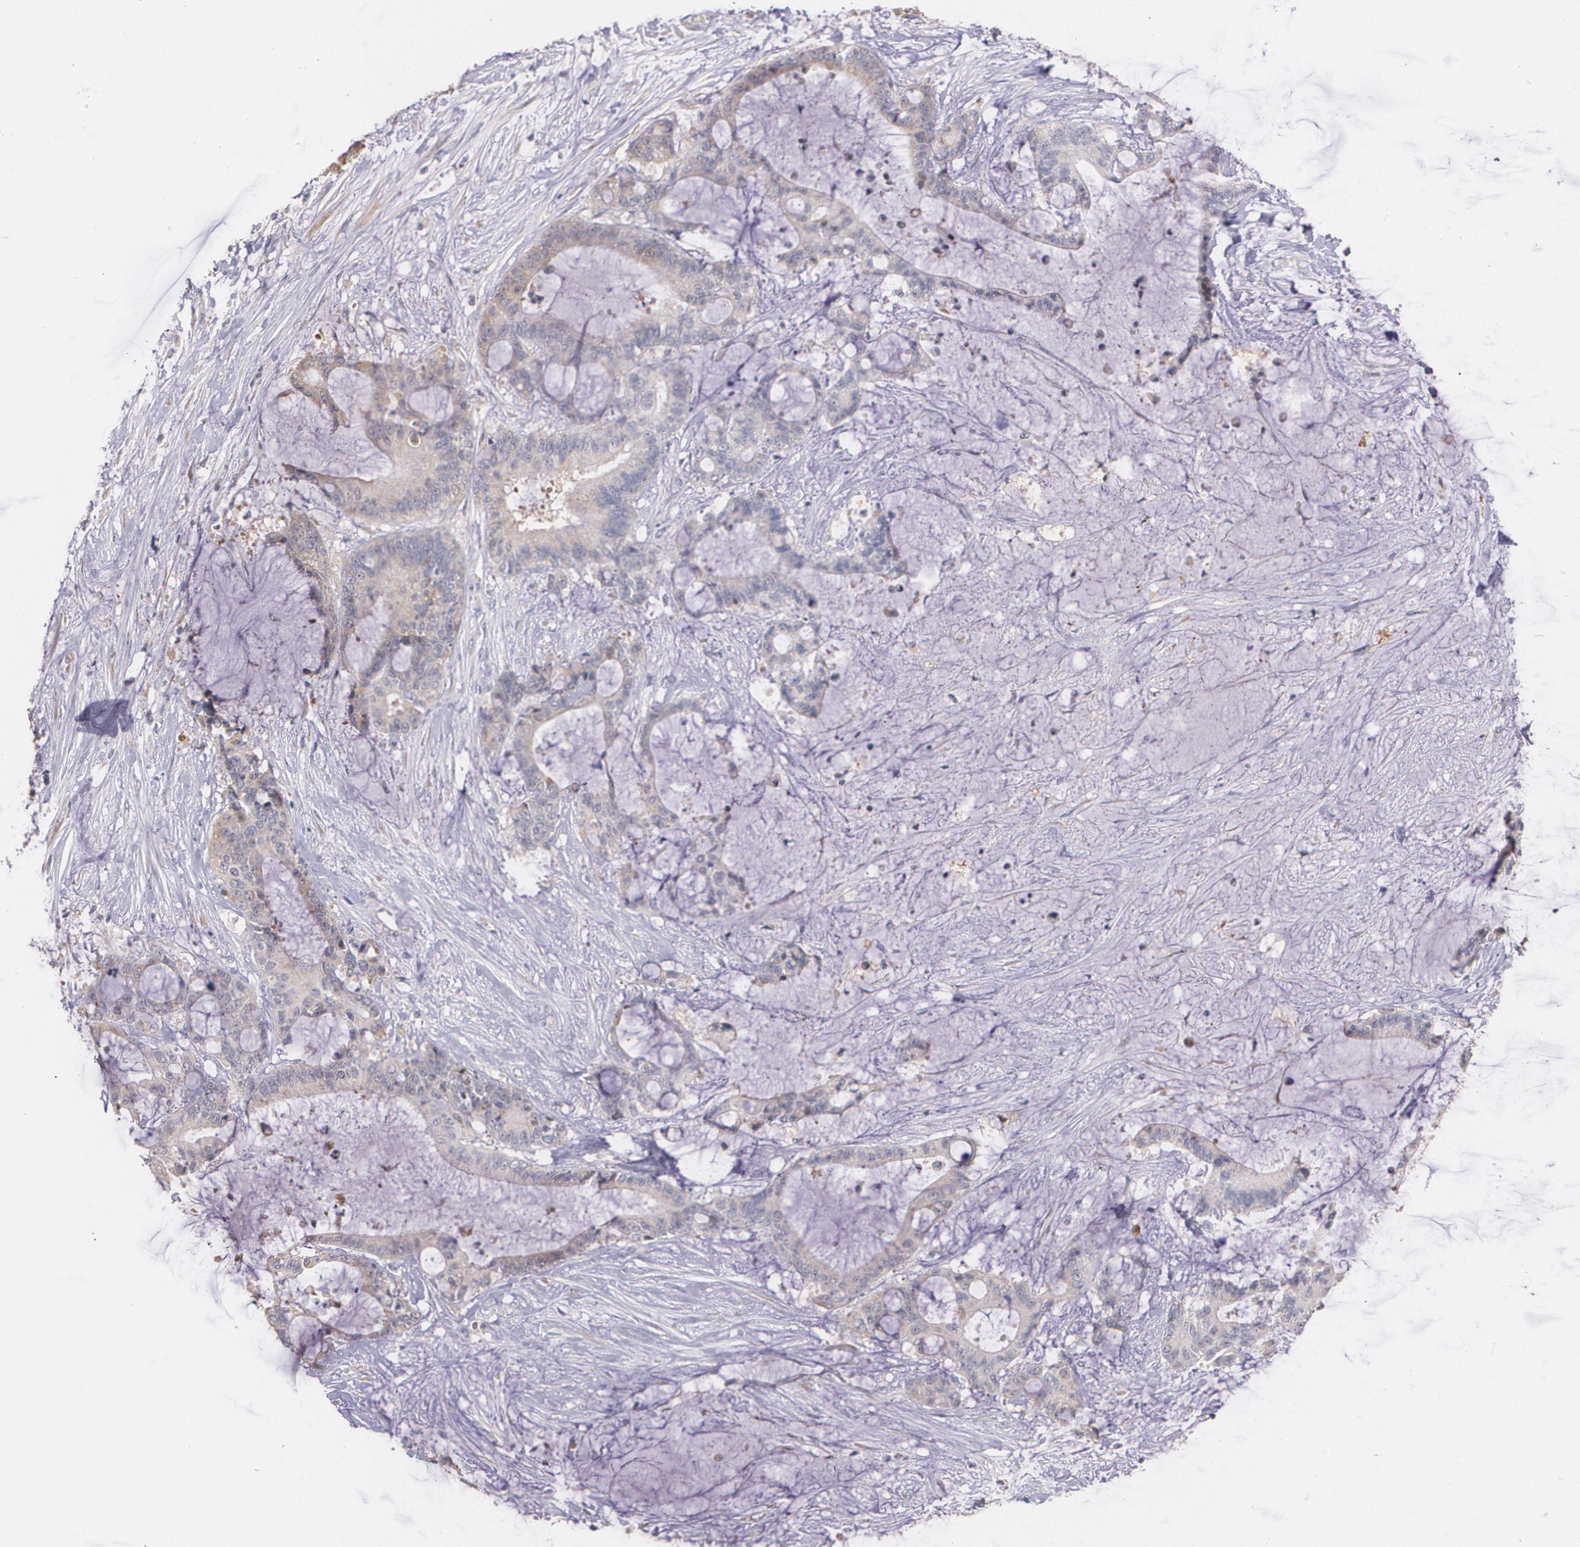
{"staining": {"intensity": "weak", "quantity": "25%-75%", "location": "cytoplasmic/membranous"}, "tissue": "liver cancer", "cell_type": "Tumor cells", "image_type": "cancer", "snomed": [{"axis": "morphology", "description": "Cholangiocarcinoma"}, {"axis": "topography", "description": "Liver"}], "caption": "Immunohistochemistry (DAB (3,3'-diaminobenzidine)) staining of human liver cancer shows weak cytoplasmic/membranous protein staining in approximately 25%-75% of tumor cells.", "gene": "AMBP", "patient": {"sex": "female", "age": 73}}